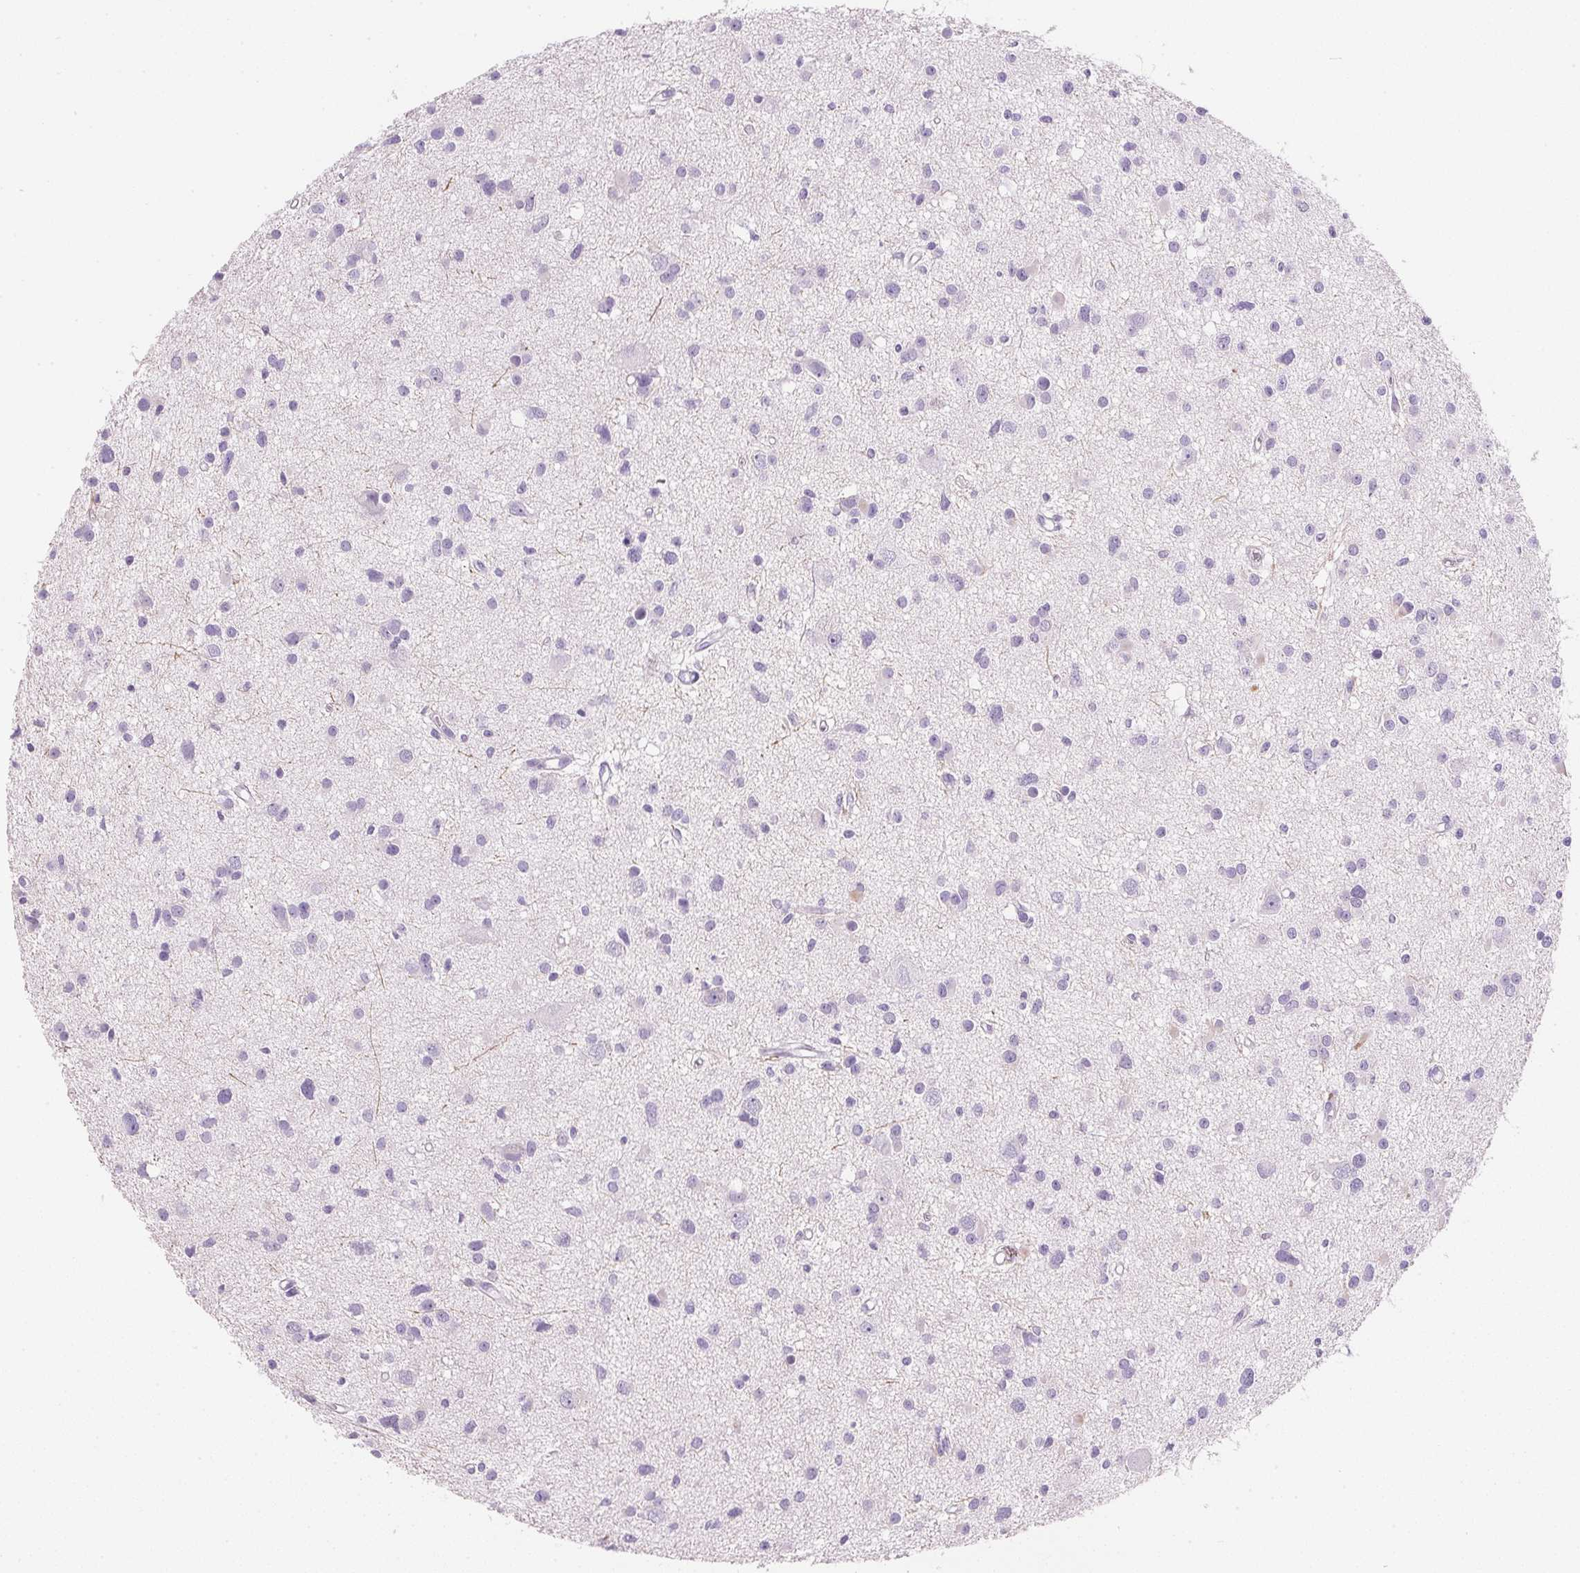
{"staining": {"intensity": "negative", "quantity": "none", "location": "none"}, "tissue": "glioma", "cell_type": "Tumor cells", "image_type": "cancer", "snomed": [{"axis": "morphology", "description": "Glioma, malignant, High grade"}, {"axis": "topography", "description": "Brain"}], "caption": "Tumor cells are negative for brown protein staining in high-grade glioma (malignant).", "gene": "KCNE2", "patient": {"sex": "male", "age": 54}}